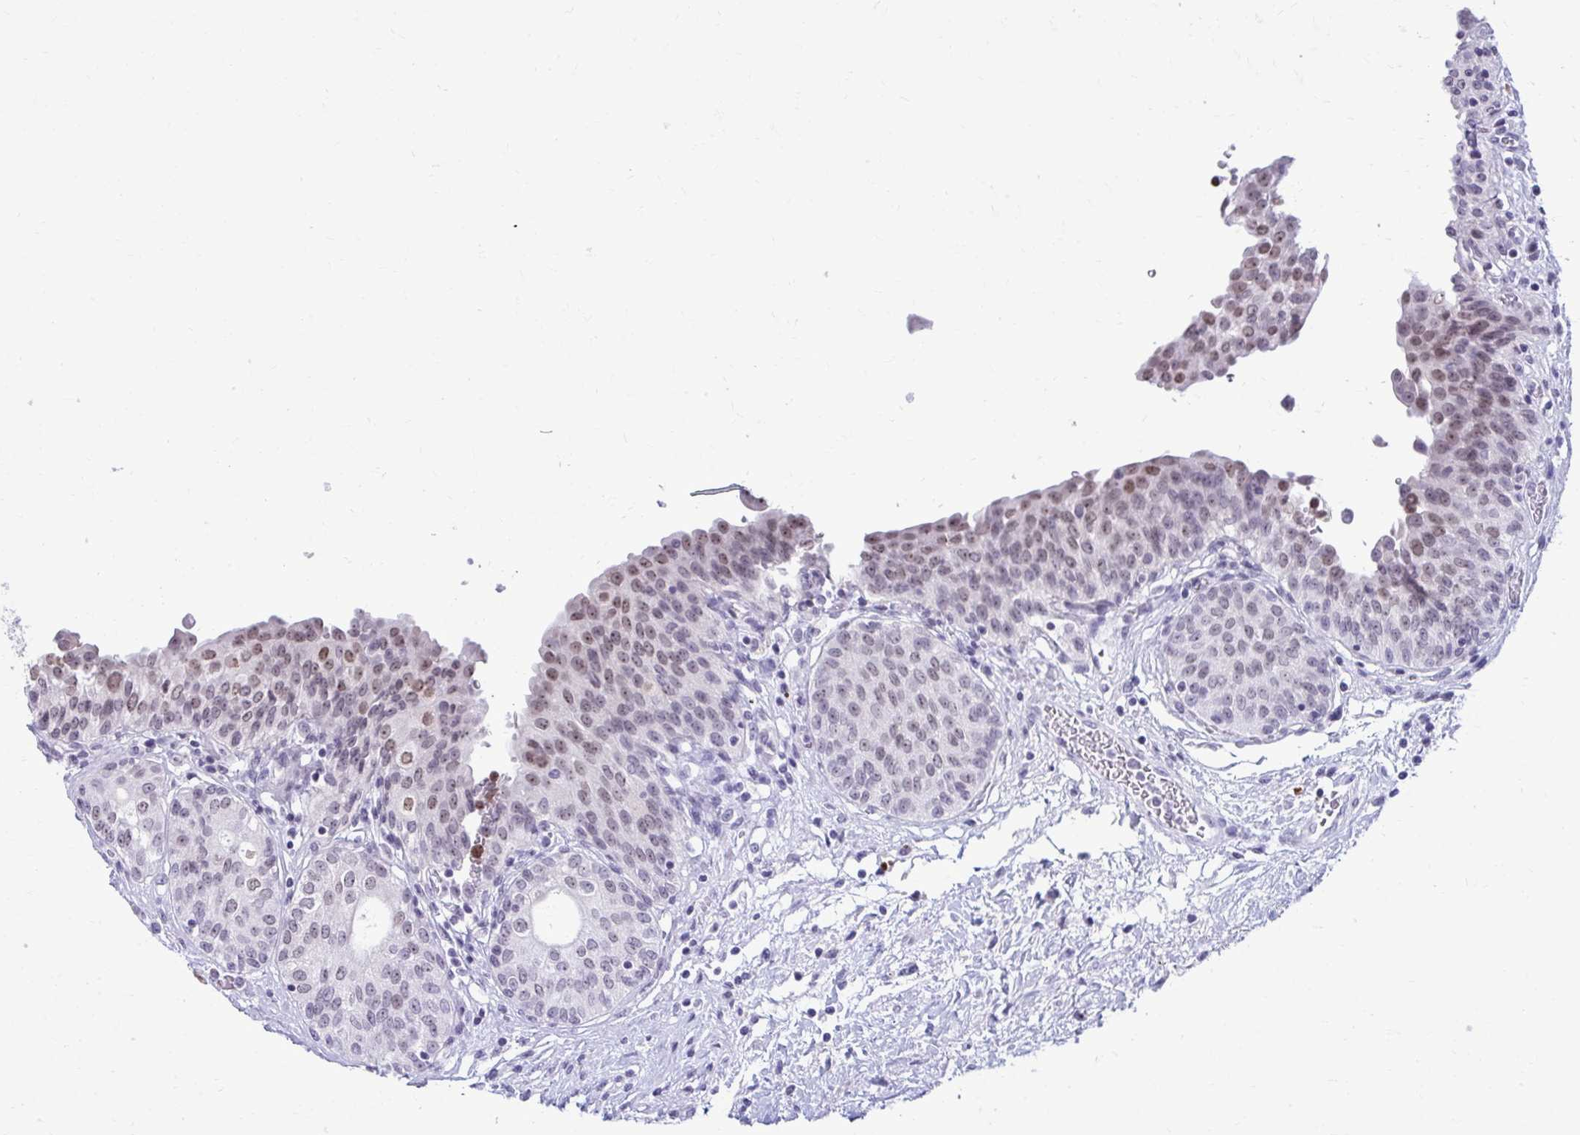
{"staining": {"intensity": "moderate", "quantity": "25%-75%", "location": "nuclear"}, "tissue": "urinary bladder", "cell_type": "Urothelial cells", "image_type": "normal", "snomed": [{"axis": "morphology", "description": "Normal tissue, NOS"}, {"axis": "topography", "description": "Urinary bladder"}], "caption": "A brown stain labels moderate nuclear expression of a protein in urothelial cells of normal human urinary bladder.", "gene": "PROSER1", "patient": {"sex": "male", "age": 68}}